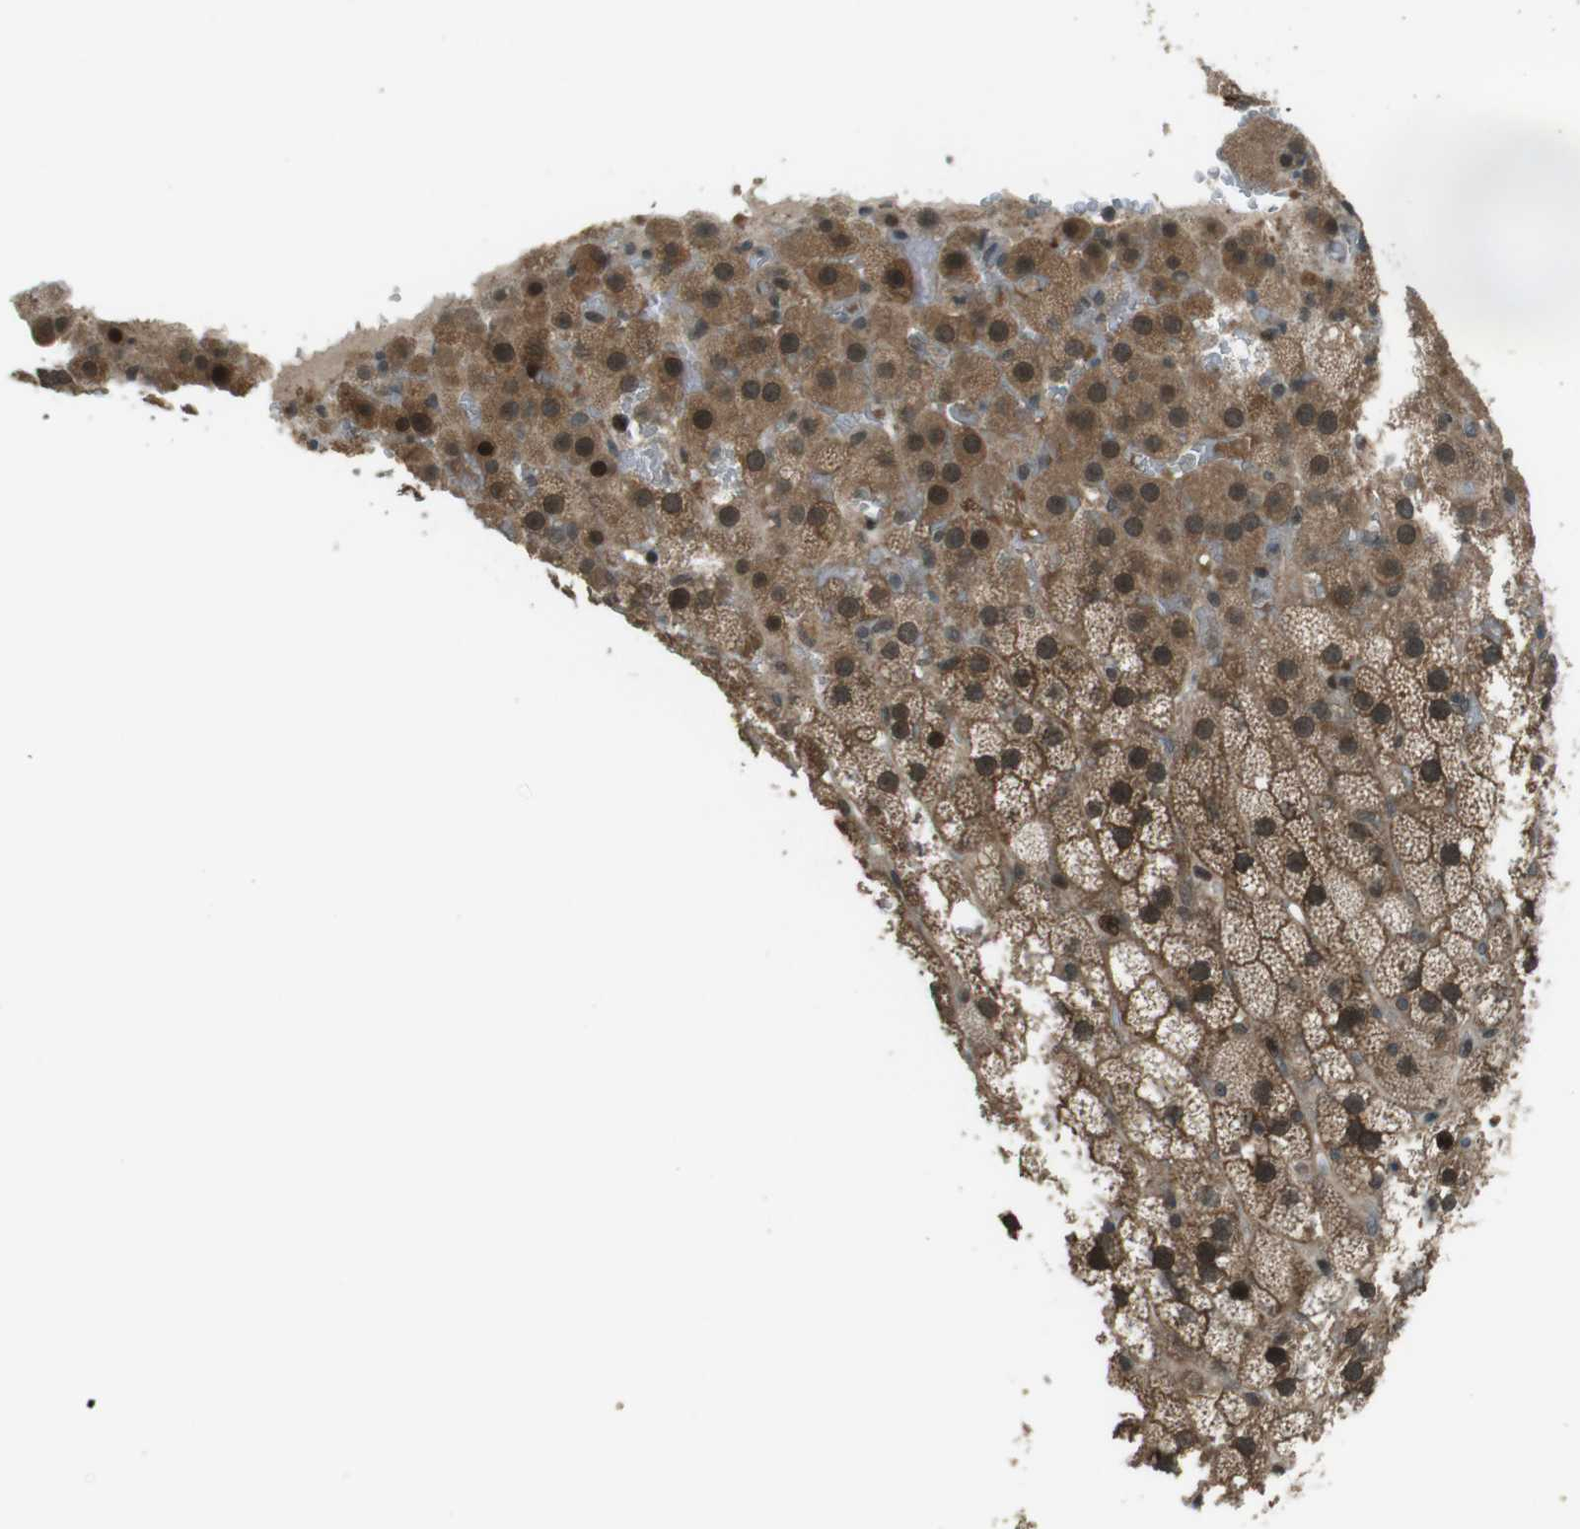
{"staining": {"intensity": "moderate", "quantity": ">75%", "location": "cytoplasmic/membranous,nuclear"}, "tissue": "adrenal gland", "cell_type": "Glandular cells", "image_type": "normal", "snomed": [{"axis": "morphology", "description": "Normal tissue, NOS"}, {"axis": "topography", "description": "Adrenal gland"}], "caption": "The image exhibits immunohistochemical staining of normal adrenal gland. There is moderate cytoplasmic/membranous,nuclear positivity is seen in approximately >75% of glandular cells. Nuclei are stained in blue.", "gene": "SLITRK5", "patient": {"sex": "male", "age": 35}}